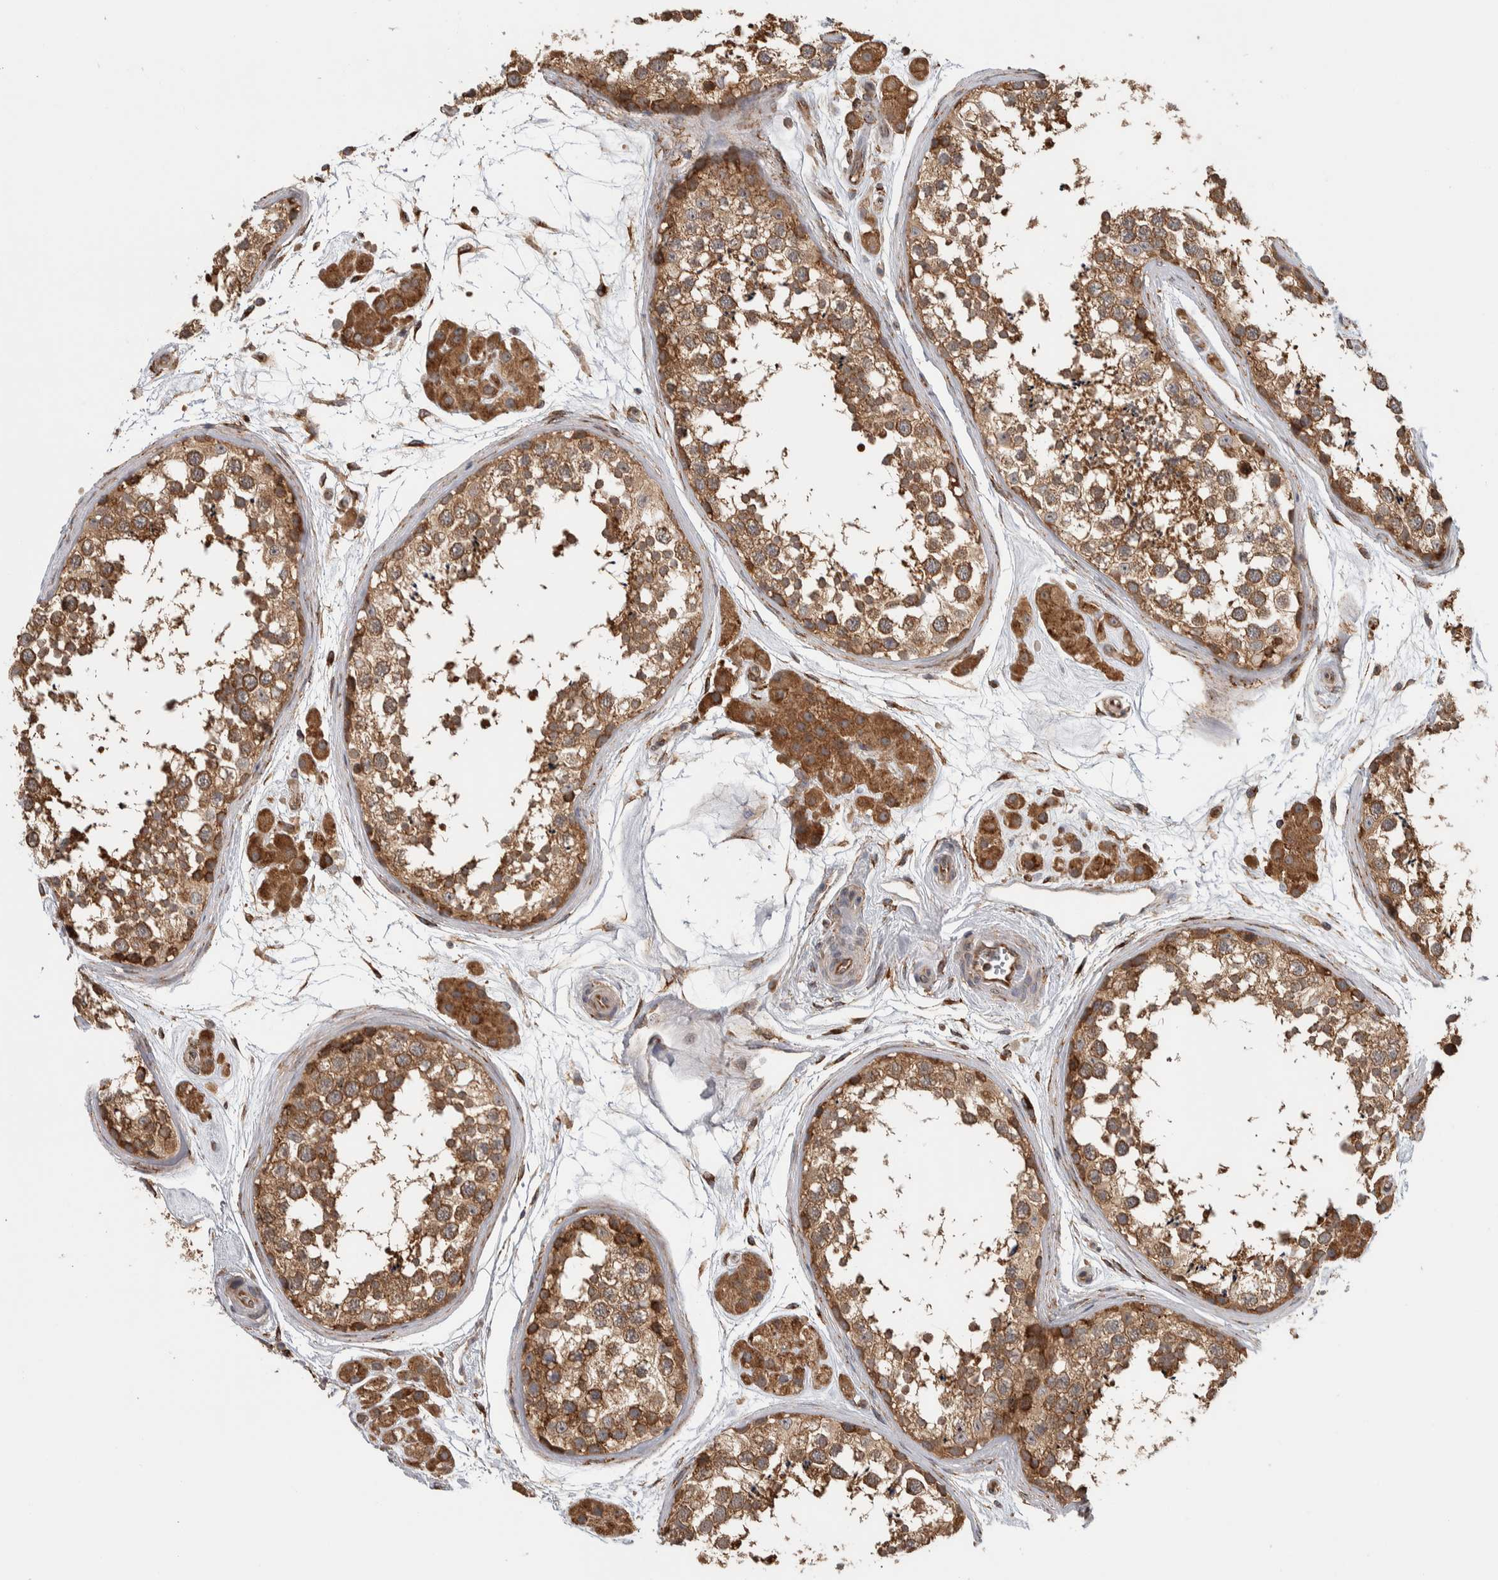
{"staining": {"intensity": "moderate", "quantity": ">75%", "location": "cytoplasmic/membranous"}, "tissue": "testis", "cell_type": "Cells in seminiferous ducts", "image_type": "normal", "snomed": [{"axis": "morphology", "description": "Normal tissue, NOS"}, {"axis": "topography", "description": "Testis"}], "caption": "Immunohistochemistry (IHC) (DAB (3,3'-diaminobenzidine)) staining of normal human testis demonstrates moderate cytoplasmic/membranous protein expression in approximately >75% of cells in seminiferous ducts.", "gene": "EIF3H", "patient": {"sex": "male", "age": 56}}